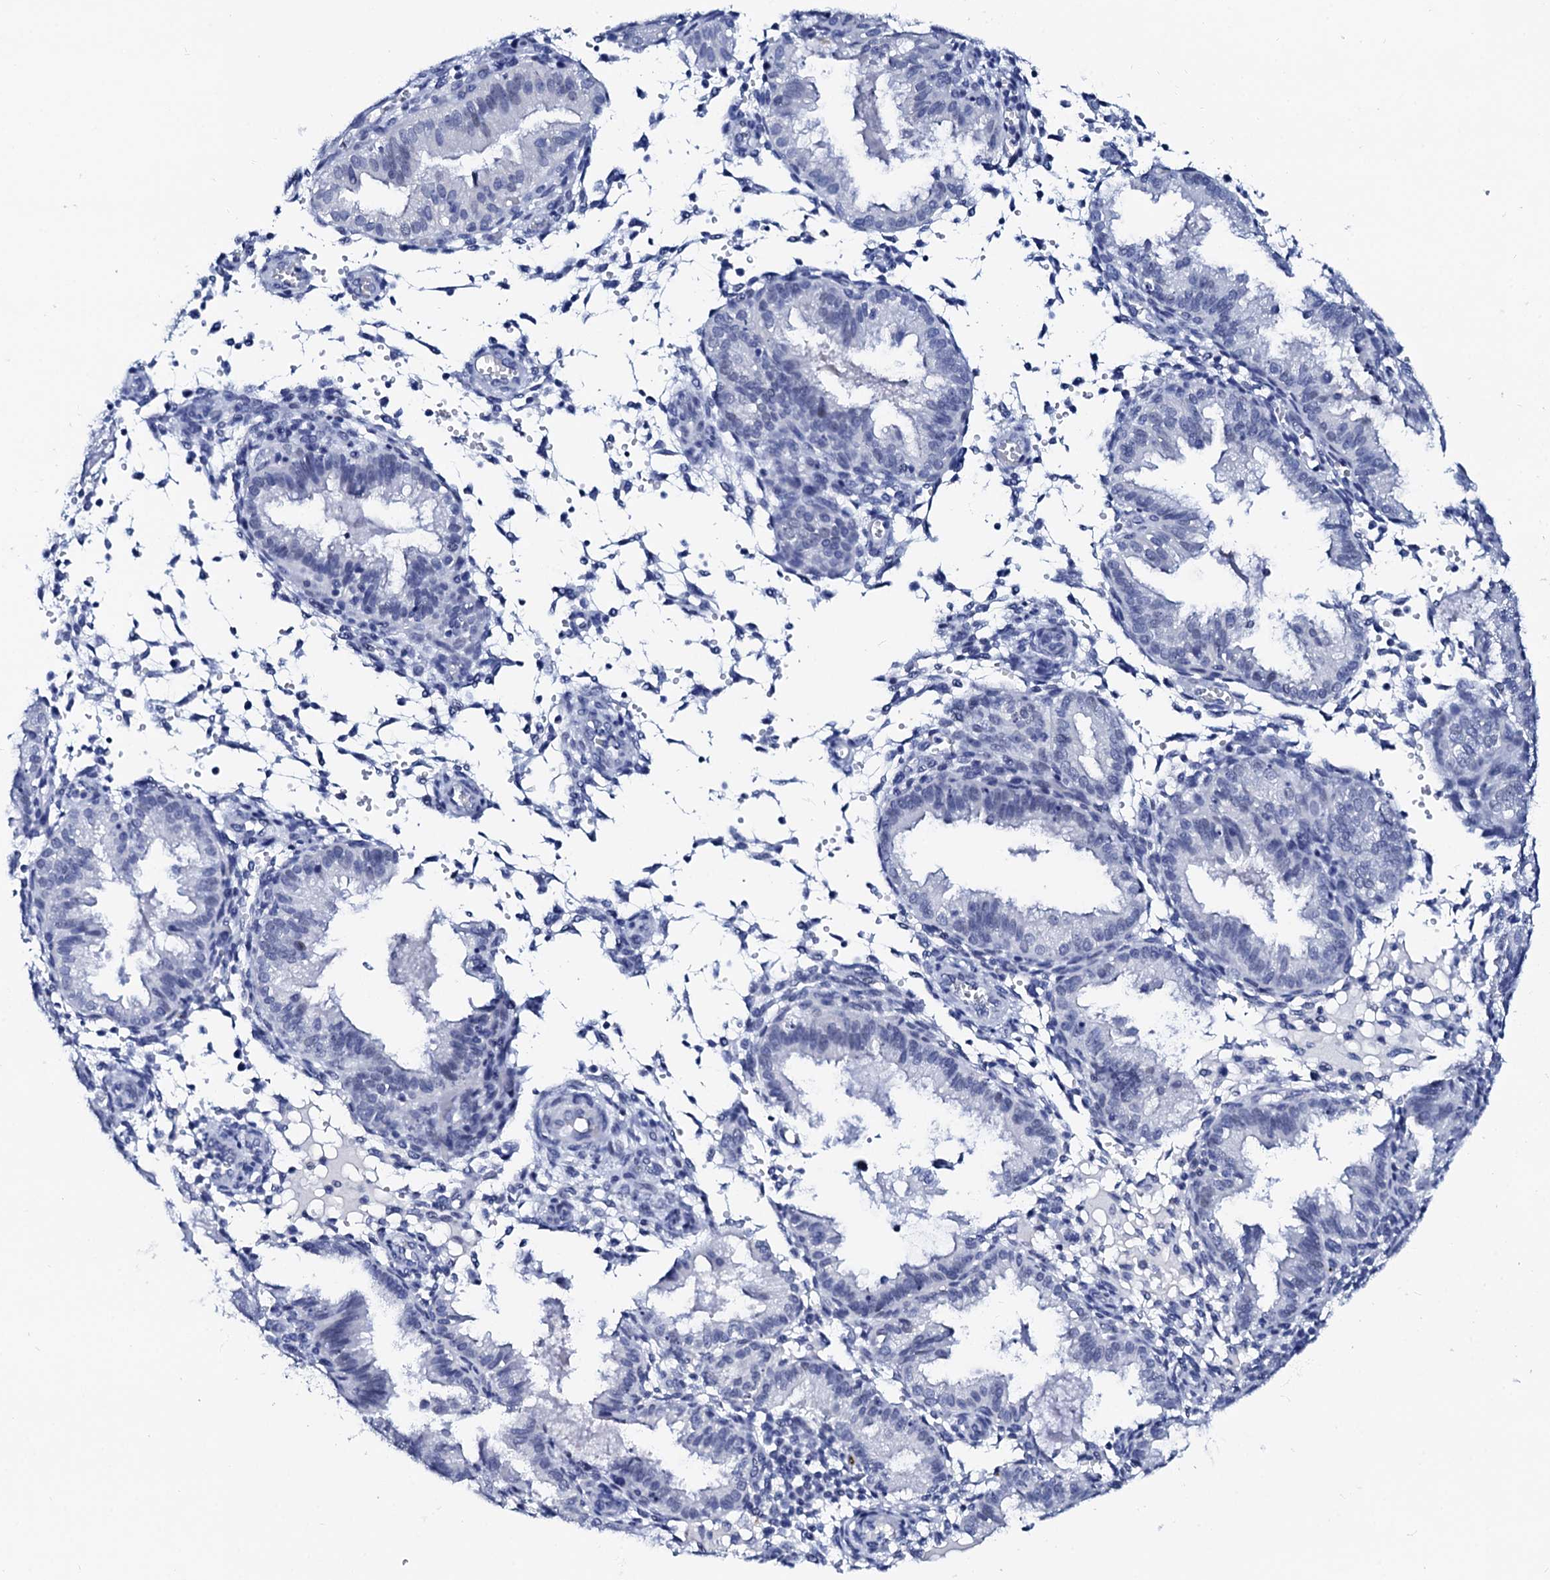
{"staining": {"intensity": "negative", "quantity": "none", "location": "none"}, "tissue": "endometrium", "cell_type": "Cells in endometrial stroma", "image_type": "normal", "snomed": [{"axis": "morphology", "description": "Normal tissue, NOS"}, {"axis": "topography", "description": "Endometrium"}], "caption": "A high-resolution histopathology image shows immunohistochemistry staining of normal endometrium, which displays no significant staining in cells in endometrial stroma. Brightfield microscopy of IHC stained with DAB (brown) and hematoxylin (blue), captured at high magnification.", "gene": "SPATA19", "patient": {"sex": "female", "age": 33}}